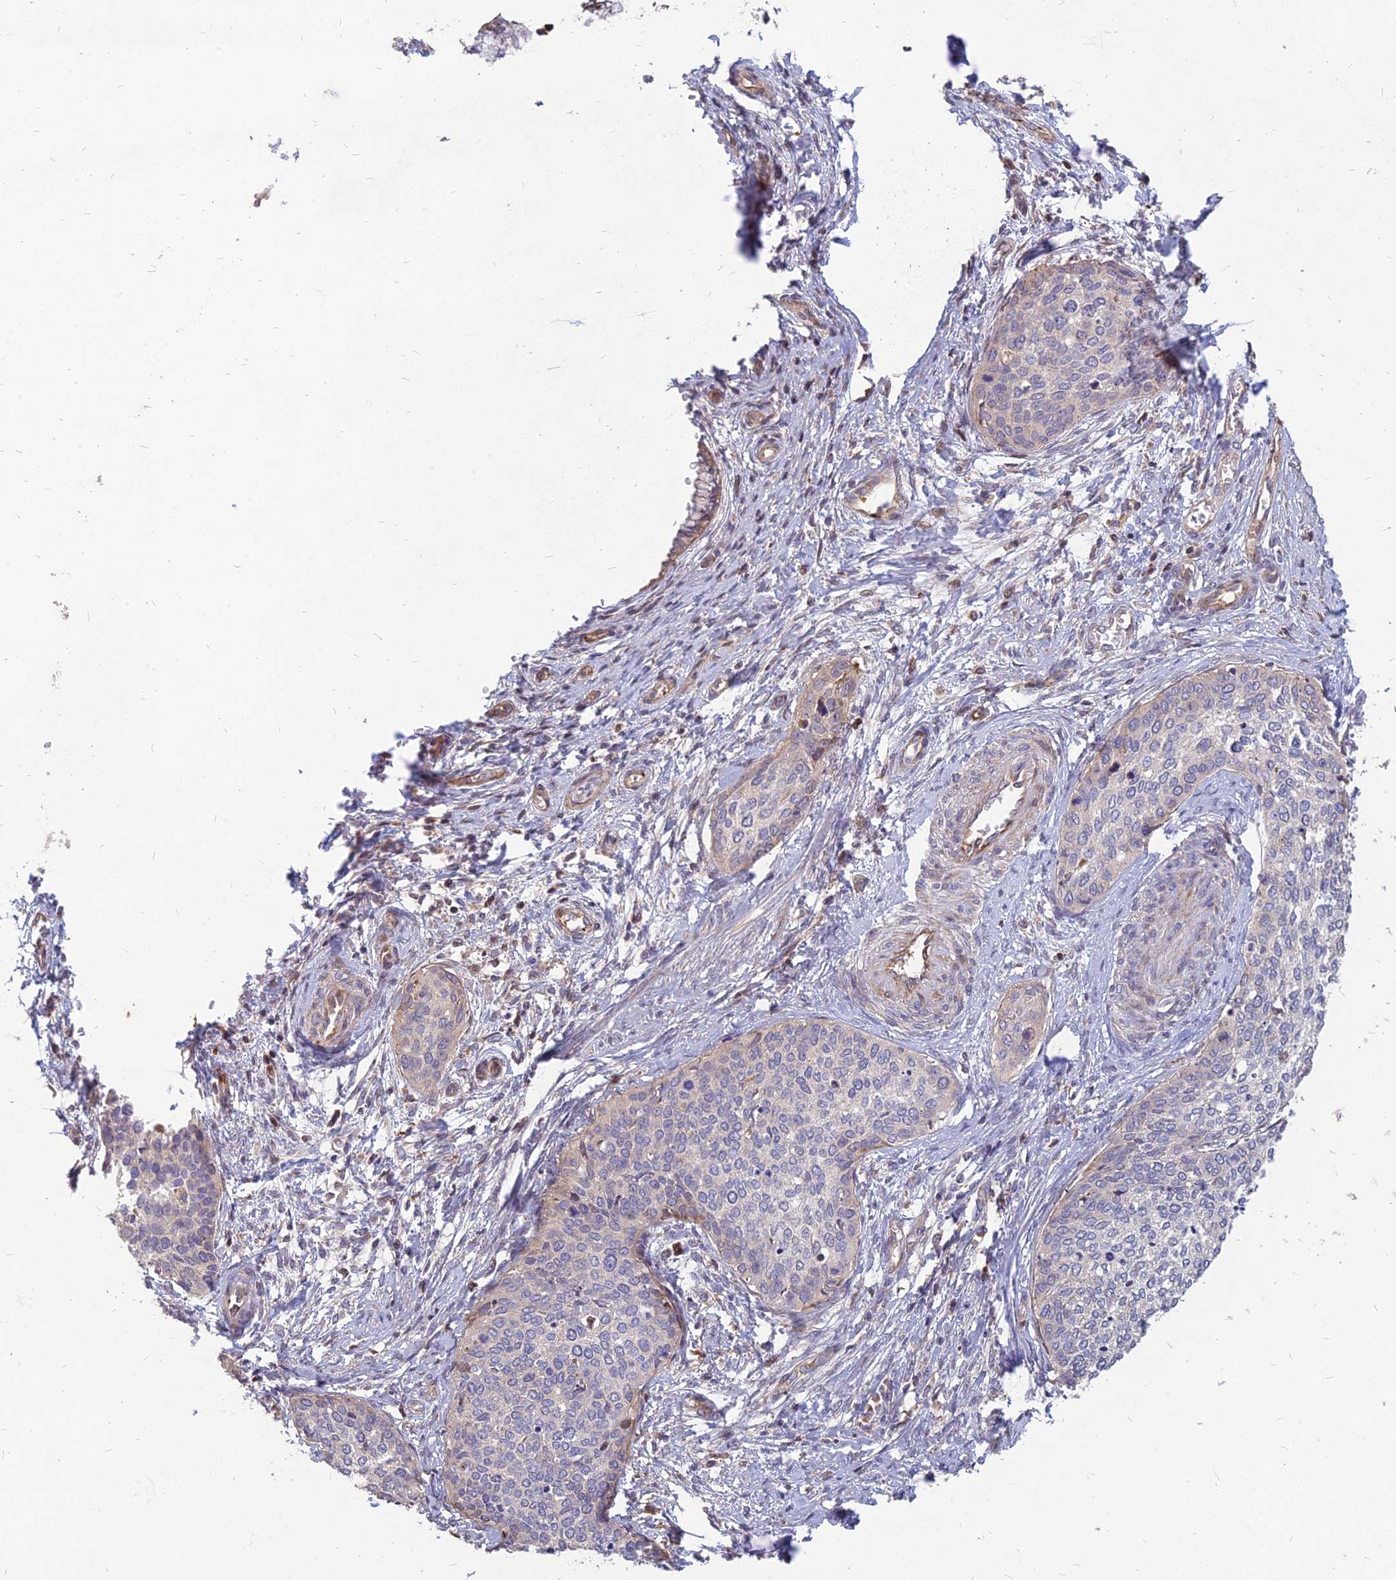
{"staining": {"intensity": "negative", "quantity": "none", "location": "none"}, "tissue": "cervical cancer", "cell_type": "Tumor cells", "image_type": "cancer", "snomed": [{"axis": "morphology", "description": "Squamous cell carcinoma, NOS"}, {"axis": "topography", "description": "Cervix"}], "caption": "A high-resolution photomicrograph shows immunohistochemistry (IHC) staining of cervical cancer, which demonstrates no significant staining in tumor cells. (Brightfield microscopy of DAB (3,3'-diaminobenzidine) immunohistochemistry (IHC) at high magnification).", "gene": "ST3GAL6", "patient": {"sex": "female", "age": 37}}